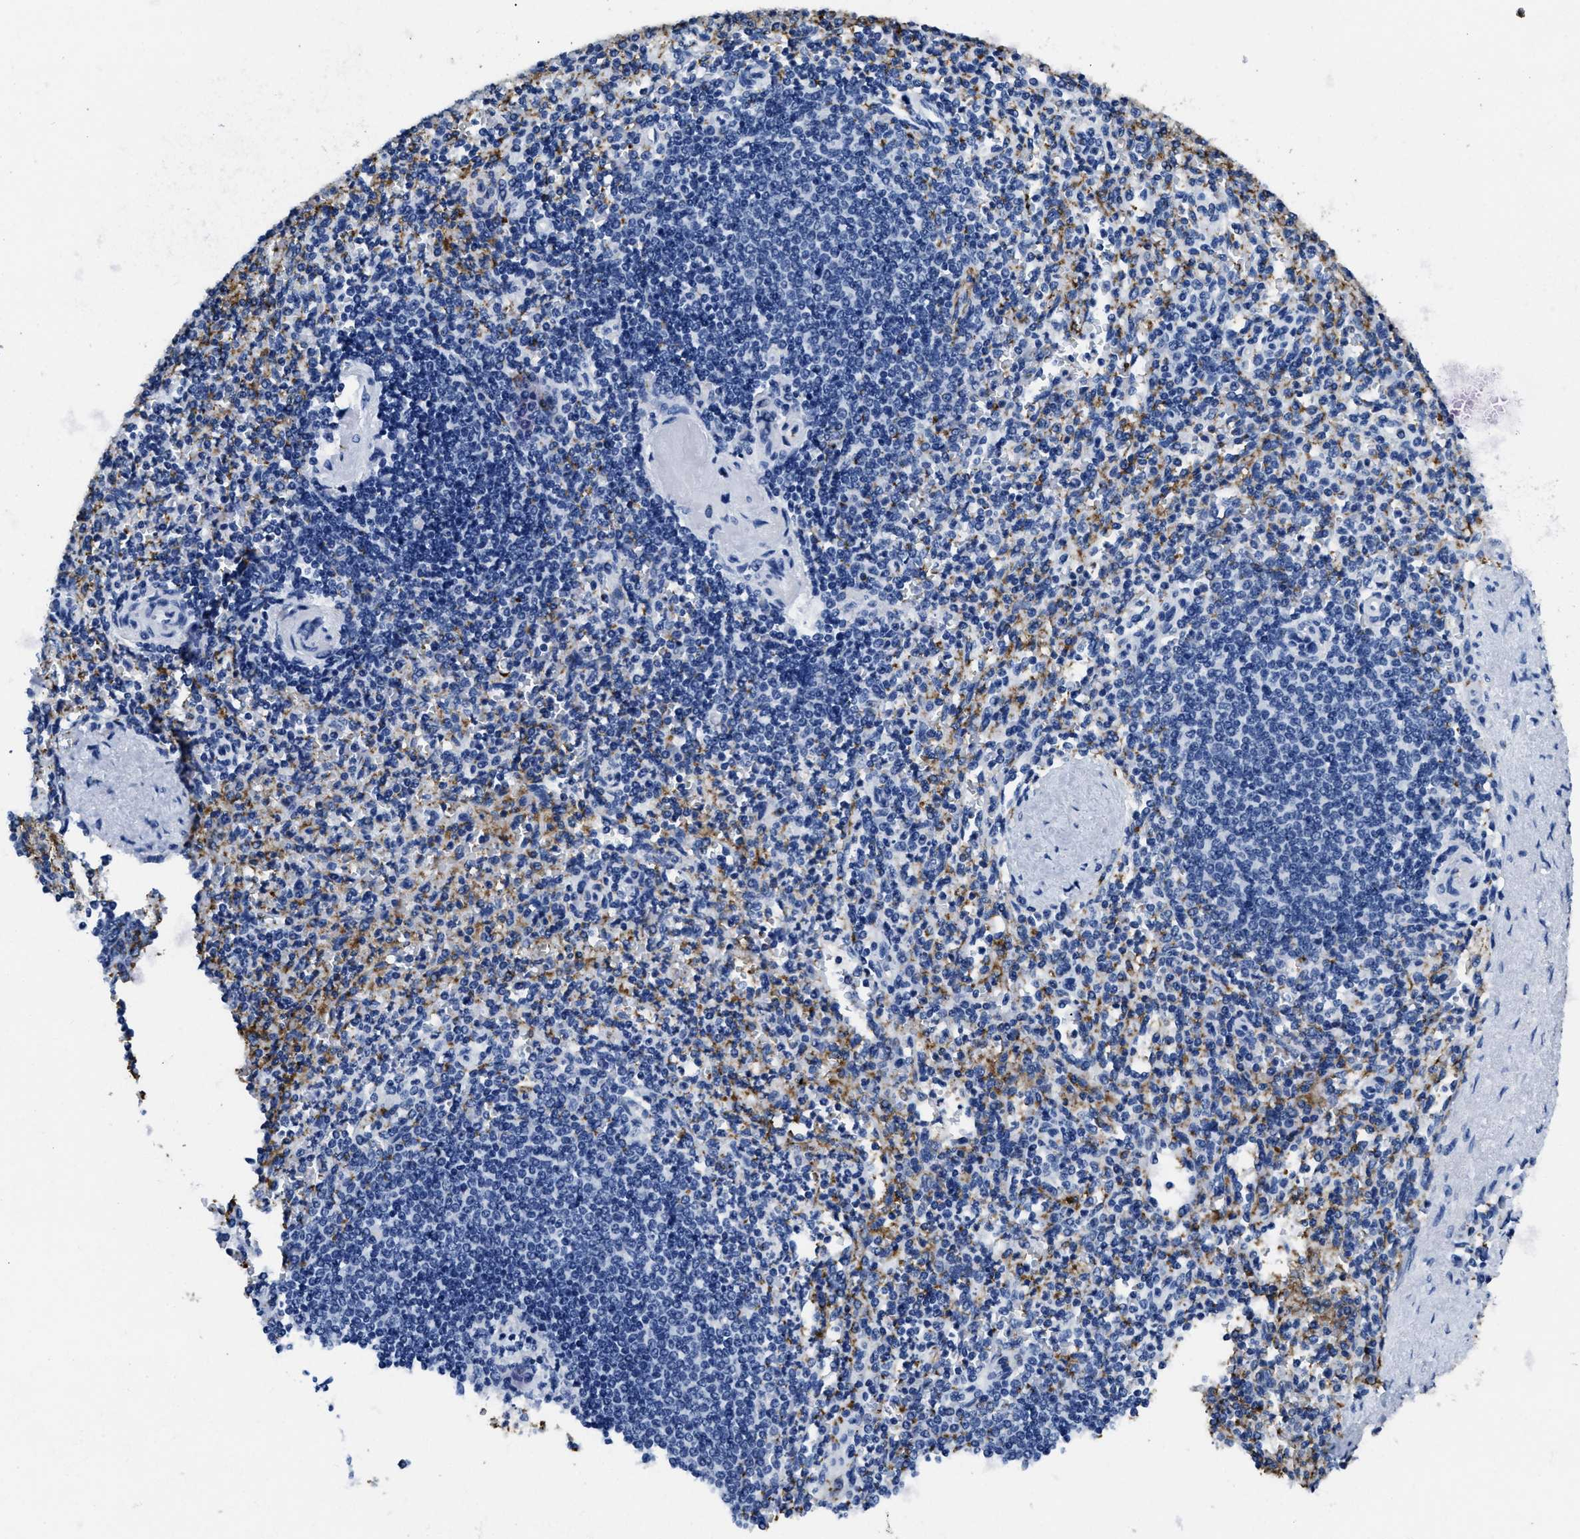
{"staining": {"intensity": "negative", "quantity": "none", "location": "none"}, "tissue": "spleen", "cell_type": "Cells in red pulp", "image_type": "normal", "snomed": [{"axis": "morphology", "description": "Normal tissue, NOS"}, {"axis": "topography", "description": "Spleen"}], "caption": "There is no significant positivity in cells in red pulp of spleen. The staining is performed using DAB brown chromogen with nuclei counter-stained in using hematoxylin.", "gene": "ITGA2B", "patient": {"sex": "female", "age": 74}}